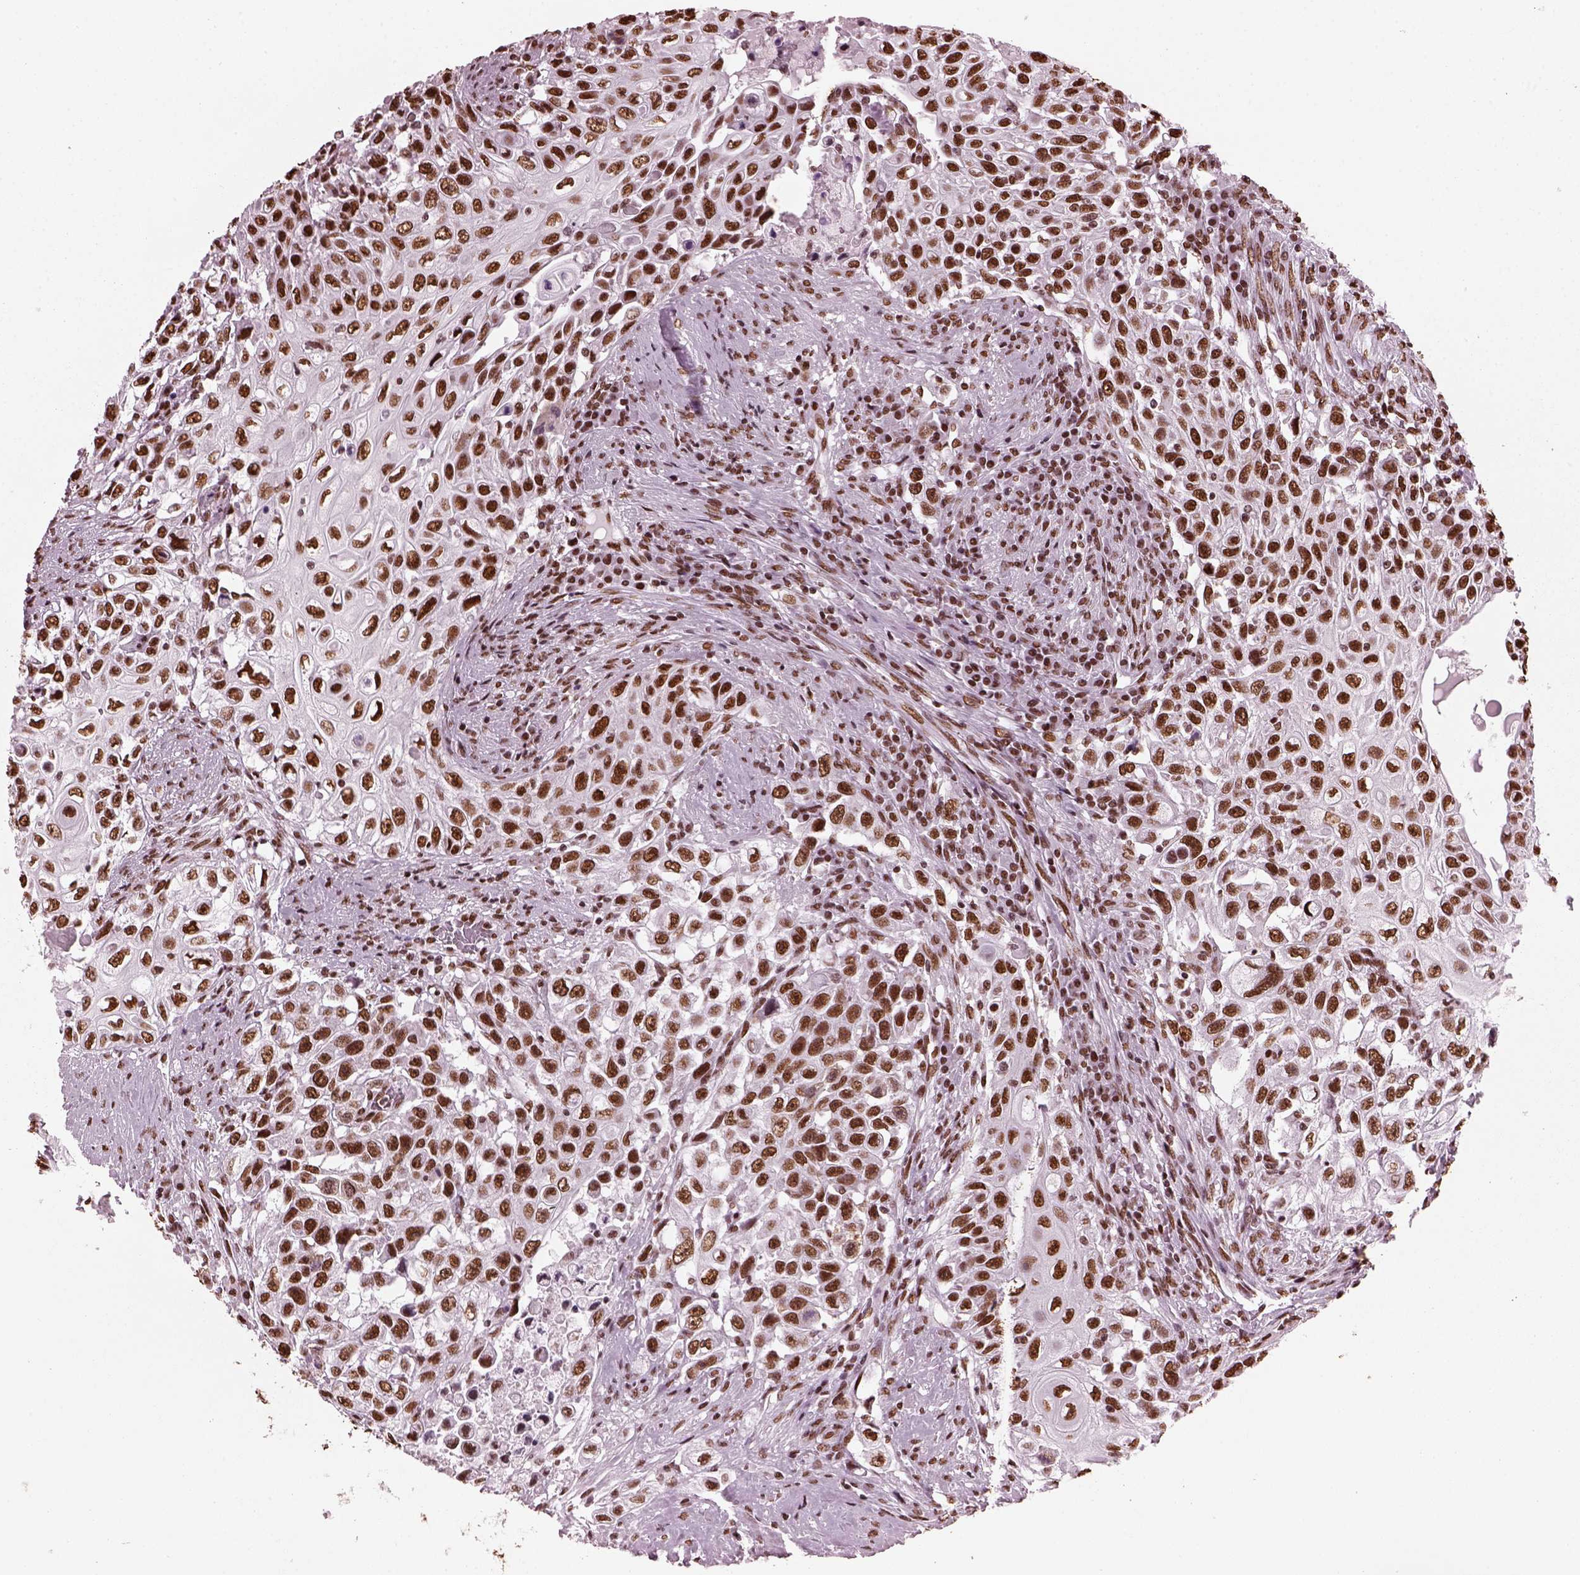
{"staining": {"intensity": "strong", "quantity": ">75%", "location": "nuclear"}, "tissue": "urothelial cancer", "cell_type": "Tumor cells", "image_type": "cancer", "snomed": [{"axis": "morphology", "description": "Urothelial carcinoma, High grade"}, {"axis": "topography", "description": "Urinary bladder"}], "caption": "IHC (DAB) staining of human high-grade urothelial carcinoma displays strong nuclear protein positivity in approximately >75% of tumor cells.", "gene": "CBFA2T3", "patient": {"sex": "female", "age": 56}}